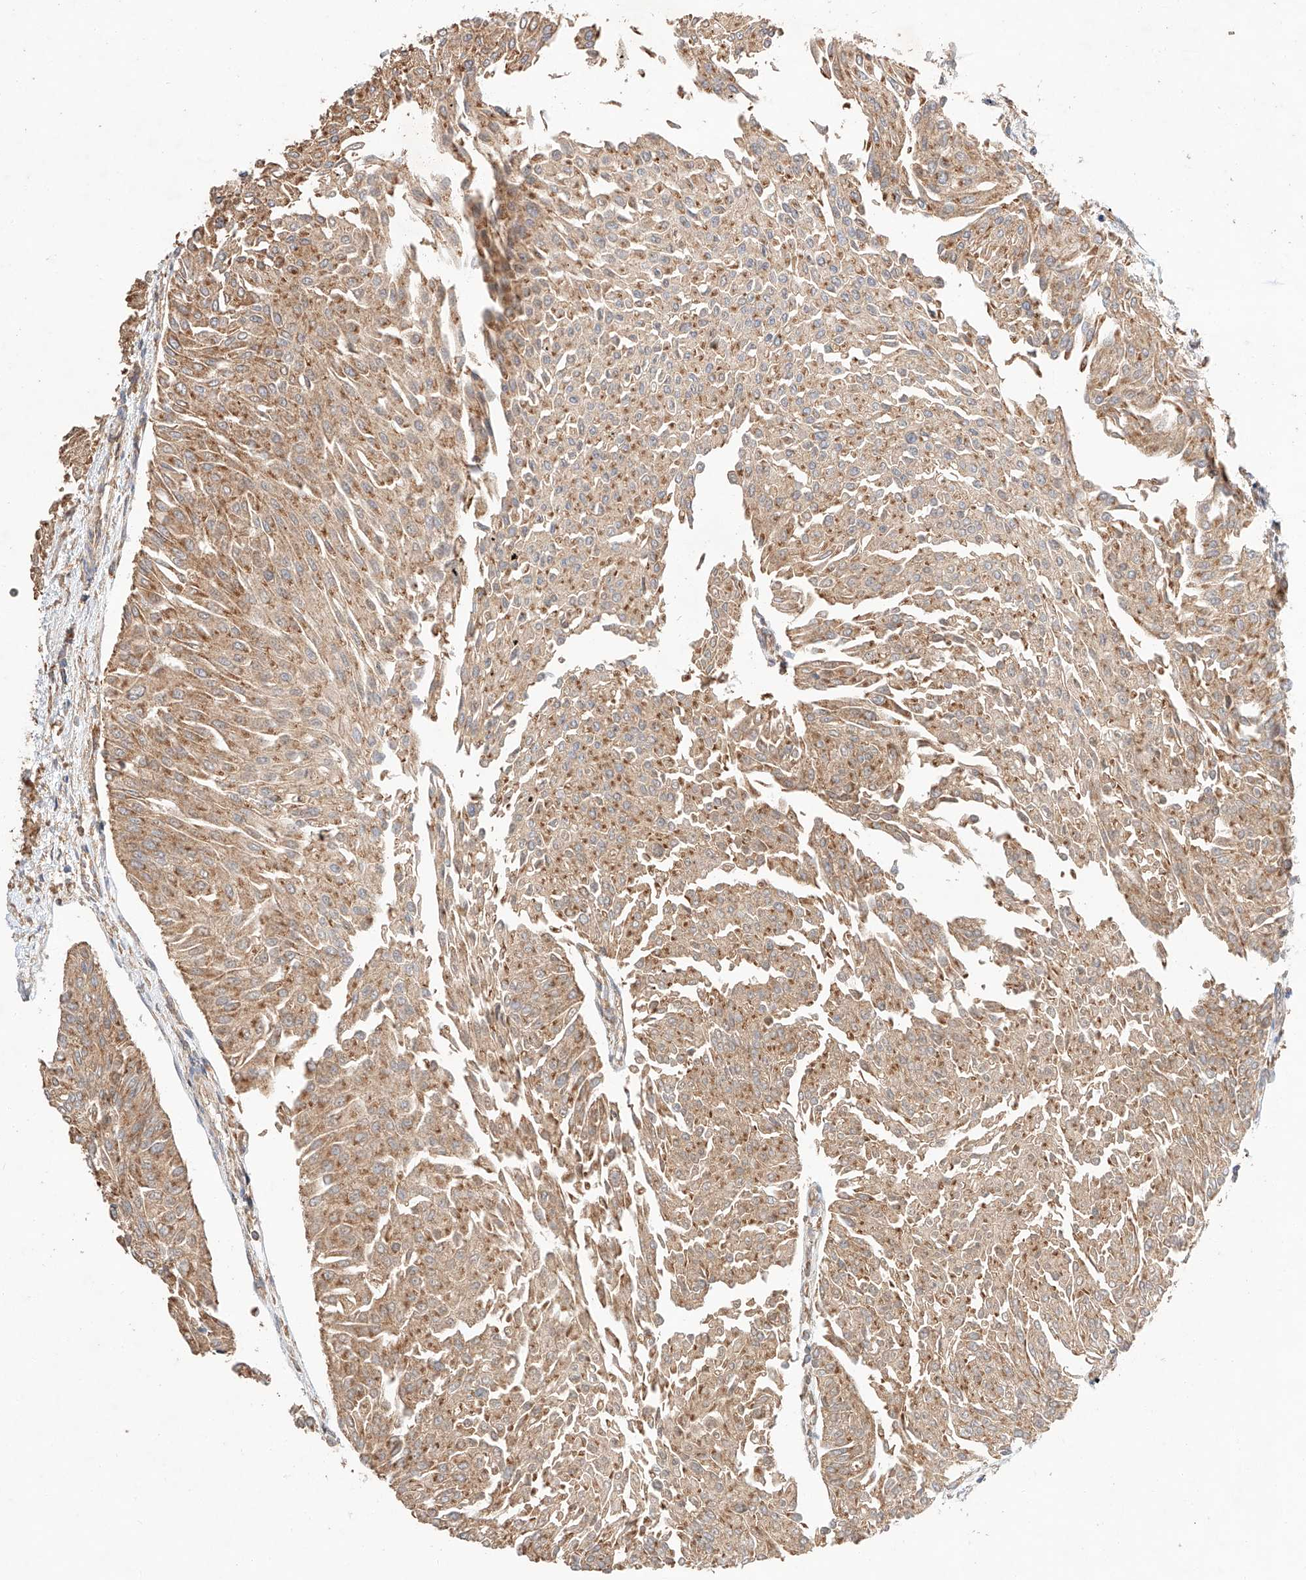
{"staining": {"intensity": "moderate", "quantity": ">75%", "location": "cytoplasmic/membranous"}, "tissue": "urothelial cancer", "cell_type": "Tumor cells", "image_type": "cancer", "snomed": [{"axis": "morphology", "description": "Urothelial carcinoma, Low grade"}, {"axis": "topography", "description": "Urinary bladder"}], "caption": "A brown stain shows moderate cytoplasmic/membranous positivity of a protein in low-grade urothelial carcinoma tumor cells. The staining is performed using DAB (3,3'-diaminobenzidine) brown chromogen to label protein expression. The nuclei are counter-stained blue using hematoxylin.", "gene": "RAB23", "patient": {"sex": "male", "age": 67}}